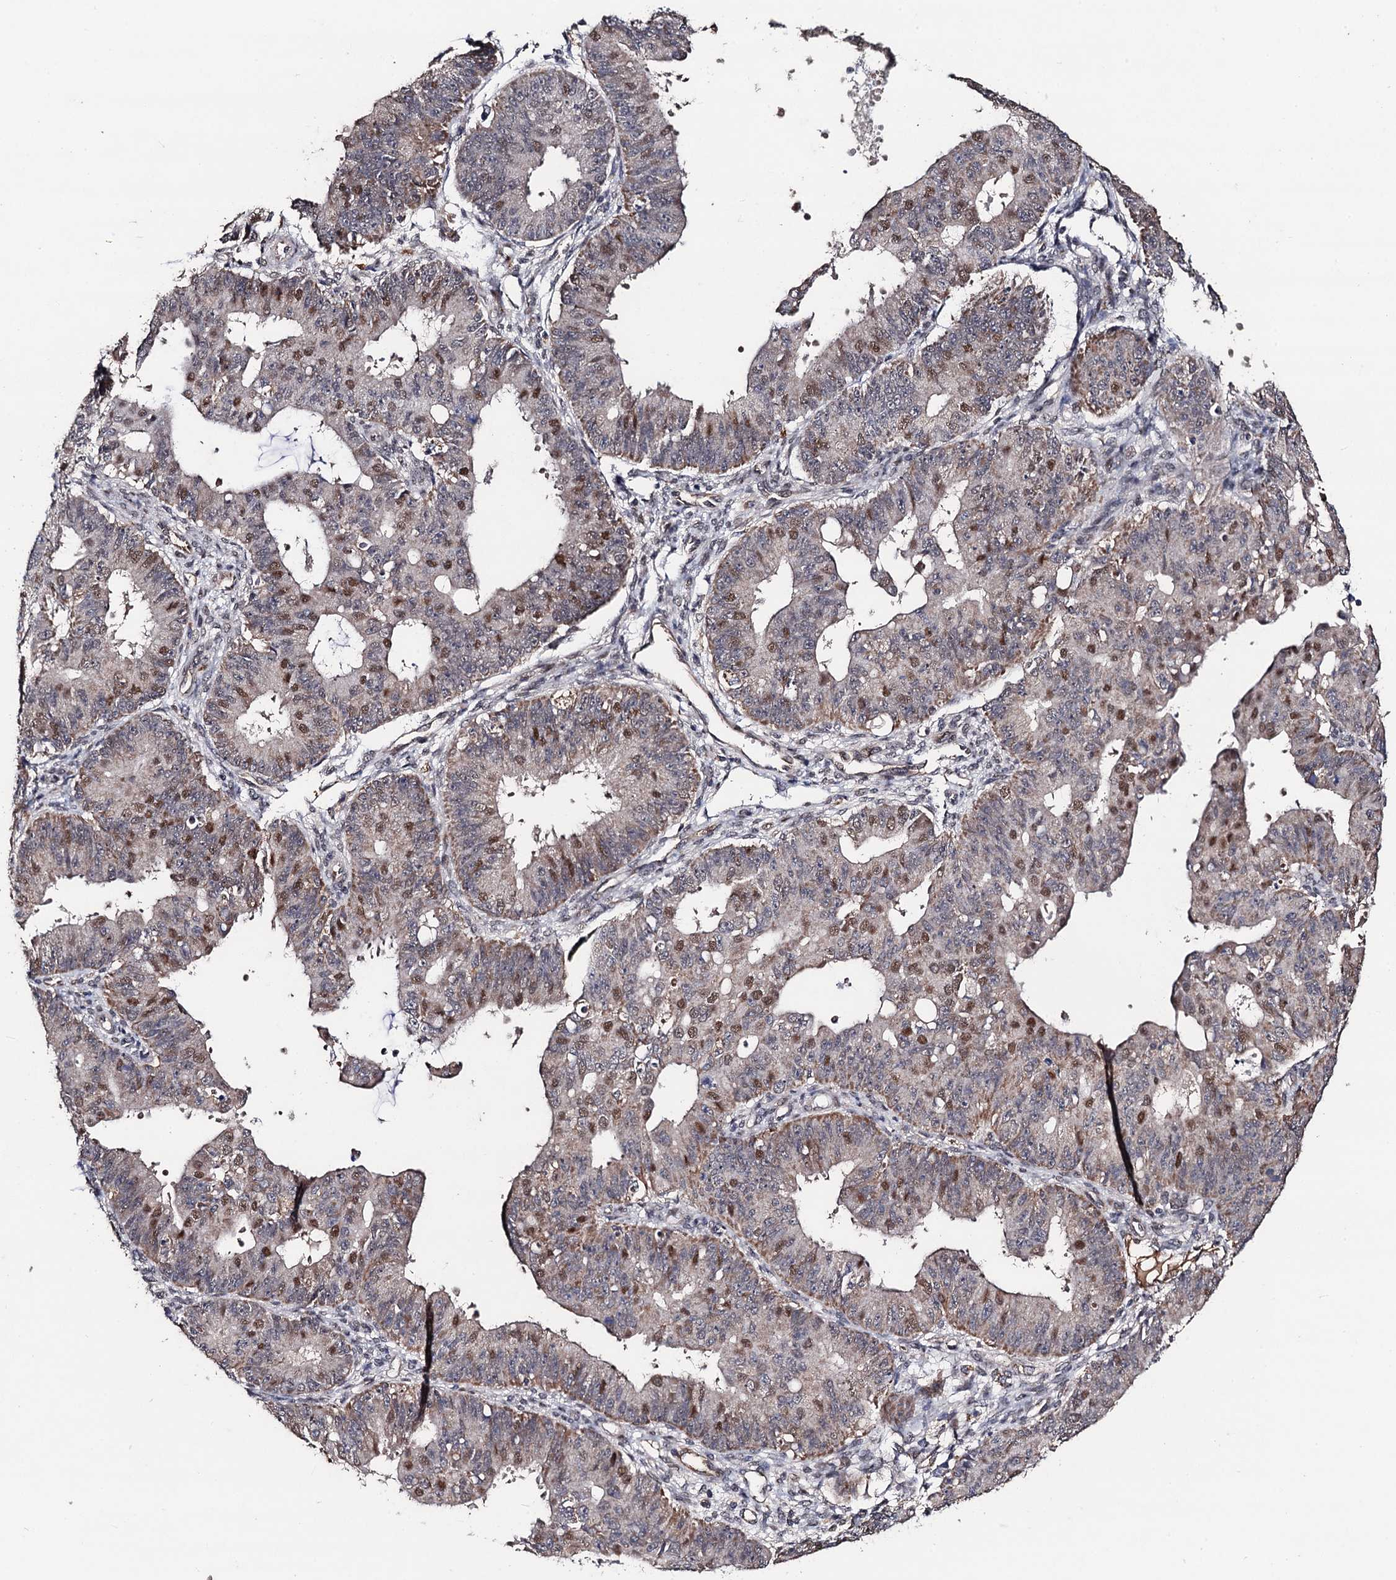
{"staining": {"intensity": "moderate", "quantity": "25%-75%", "location": "nuclear"}, "tissue": "ovarian cancer", "cell_type": "Tumor cells", "image_type": "cancer", "snomed": [{"axis": "morphology", "description": "Carcinoma, endometroid"}, {"axis": "topography", "description": "Appendix"}, {"axis": "topography", "description": "Ovary"}], "caption": "Immunohistochemistry (IHC) micrograph of neoplastic tissue: human ovarian cancer (endometroid carcinoma) stained using immunohistochemistry (IHC) reveals medium levels of moderate protein expression localized specifically in the nuclear of tumor cells, appearing as a nuclear brown color.", "gene": "PPTC7", "patient": {"sex": "female", "age": 42}}